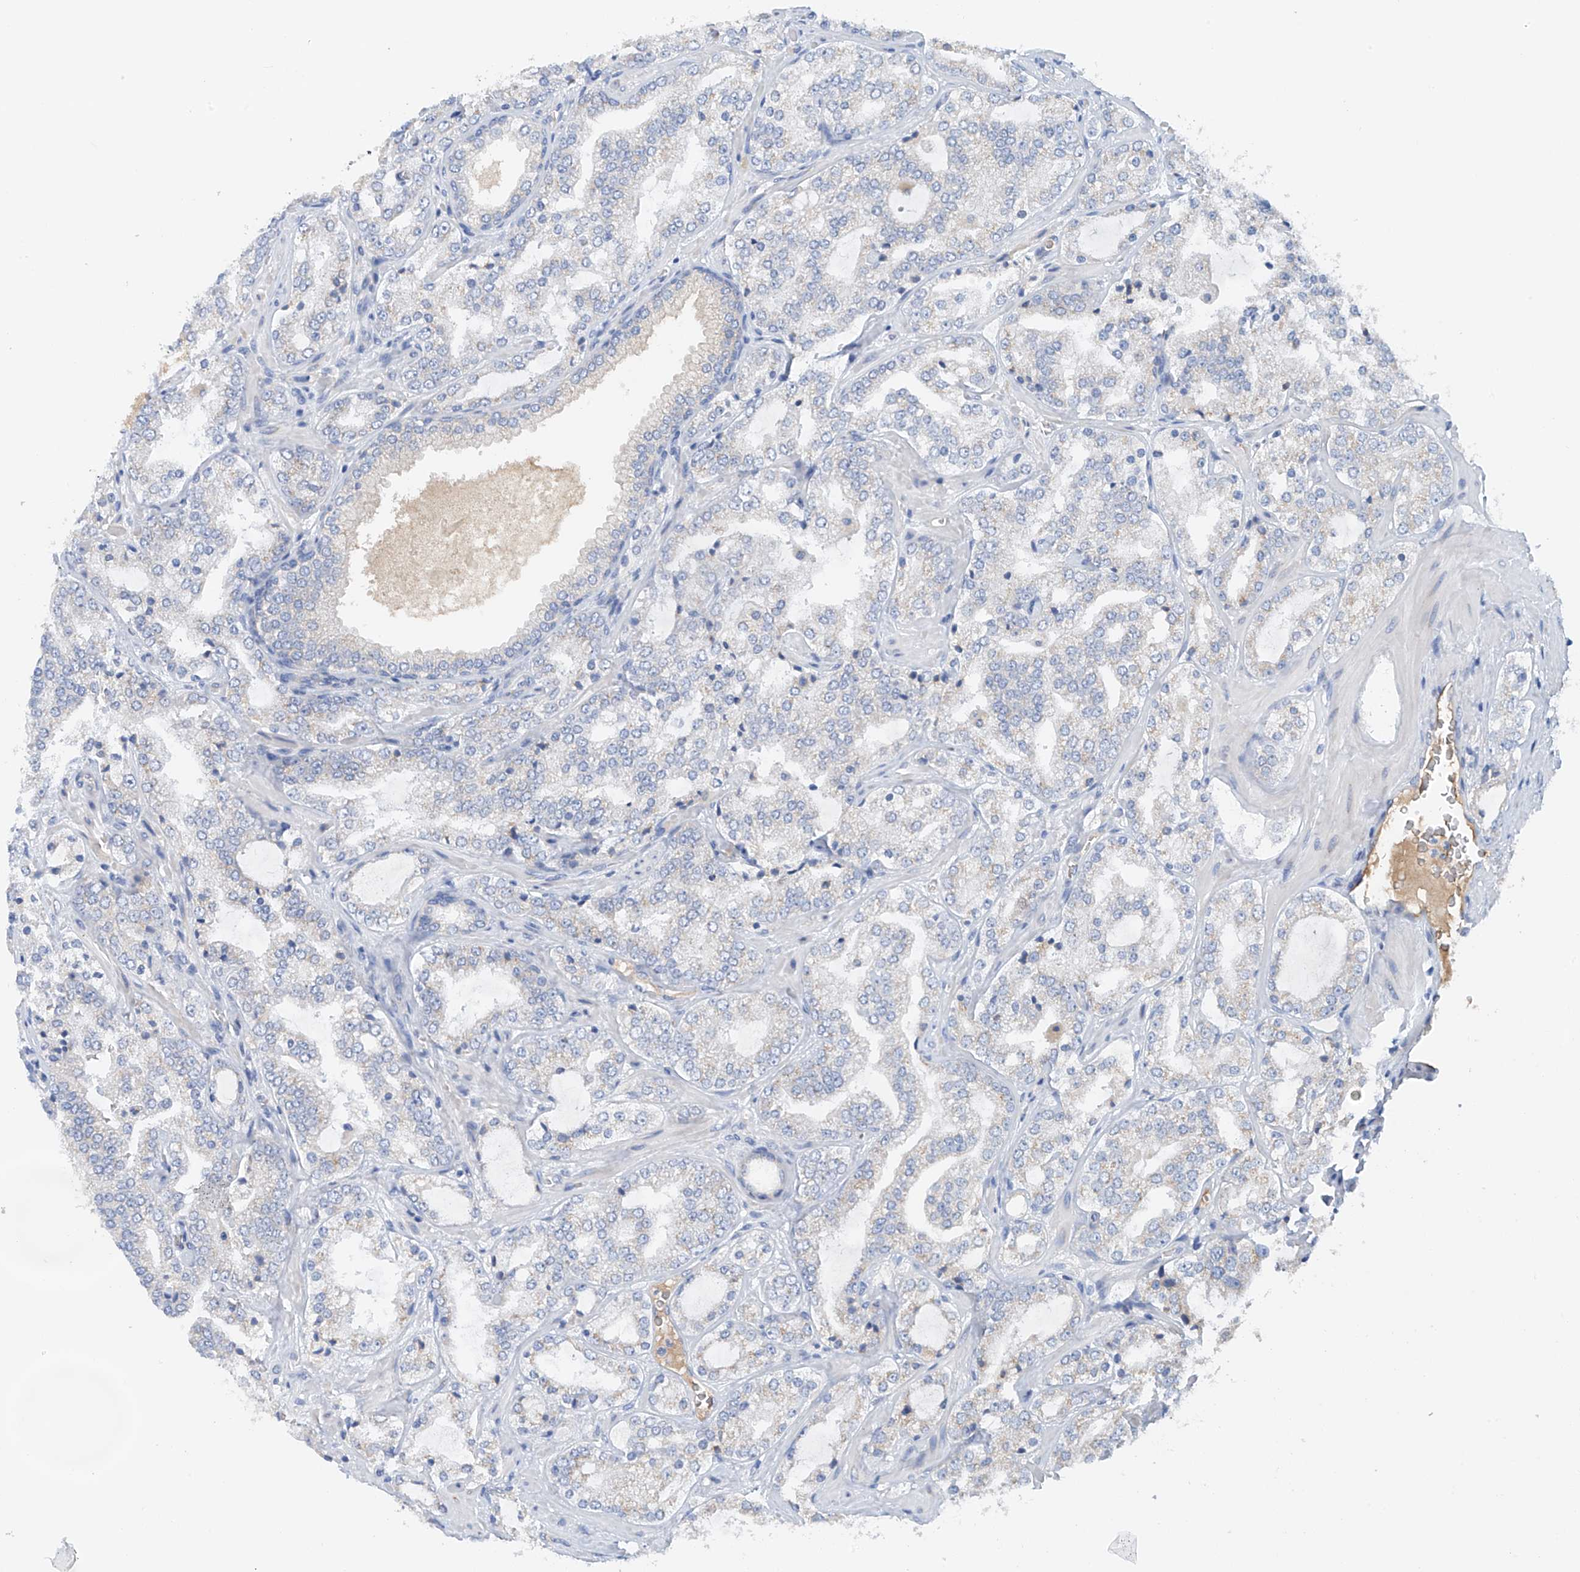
{"staining": {"intensity": "moderate", "quantity": "<25%", "location": "cytoplasmic/membranous"}, "tissue": "prostate cancer", "cell_type": "Tumor cells", "image_type": "cancer", "snomed": [{"axis": "morphology", "description": "Adenocarcinoma, High grade"}, {"axis": "topography", "description": "Prostate"}], "caption": "Immunohistochemistry of prostate high-grade adenocarcinoma displays low levels of moderate cytoplasmic/membranous expression in about <25% of tumor cells. (DAB IHC with brightfield microscopy, high magnification).", "gene": "SLC5A11", "patient": {"sex": "male", "age": 64}}